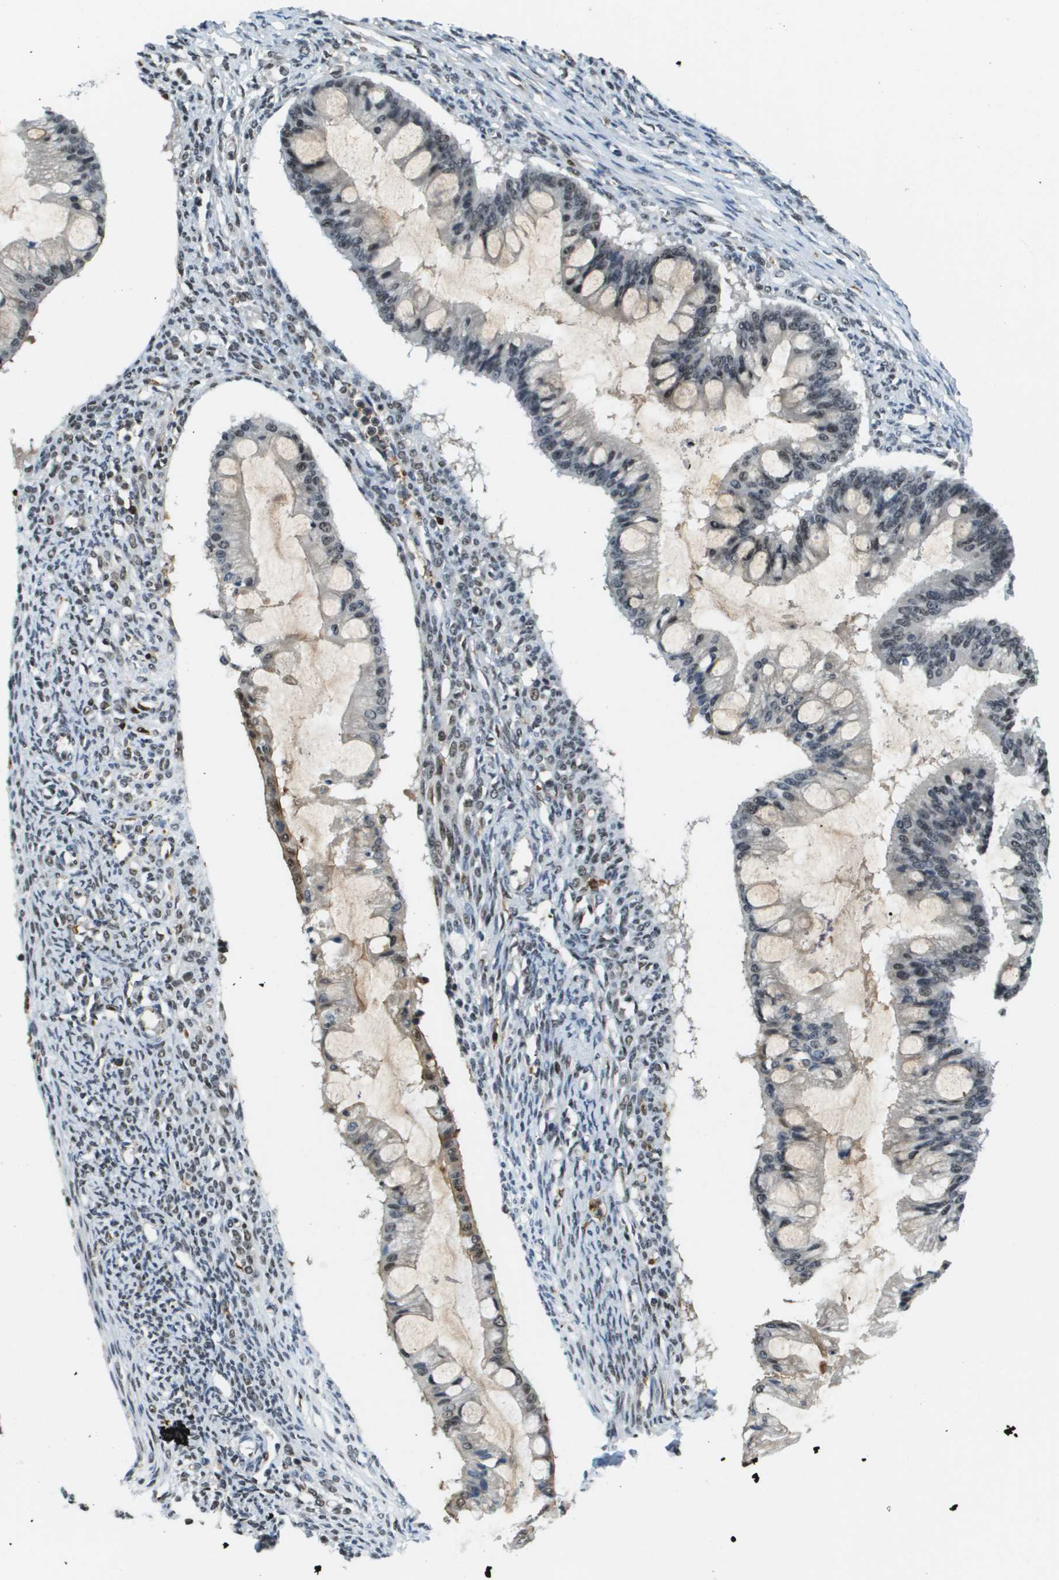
{"staining": {"intensity": "weak", "quantity": "25%-75%", "location": "nuclear"}, "tissue": "ovarian cancer", "cell_type": "Tumor cells", "image_type": "cancer", "snomed": [{"axis": "morphology", "description": "Cystadenocarcinoma, mucinous, NOS"}, {"axis": "topography", "description": "Ovary"}], "caption": "Protein staining of ovarian cancer tissue reveals weak nuclear staining in about 25%-75% of tumor cells. The staining was performed using DAB (3,3'-diaminobenzidine) to visualize the protein expression in brown, while the nuclei were stained in blue with hematoxylin (Magnification: 20x).", "gene": "EP400", "patient": {"sex": "female", "age": 73}}